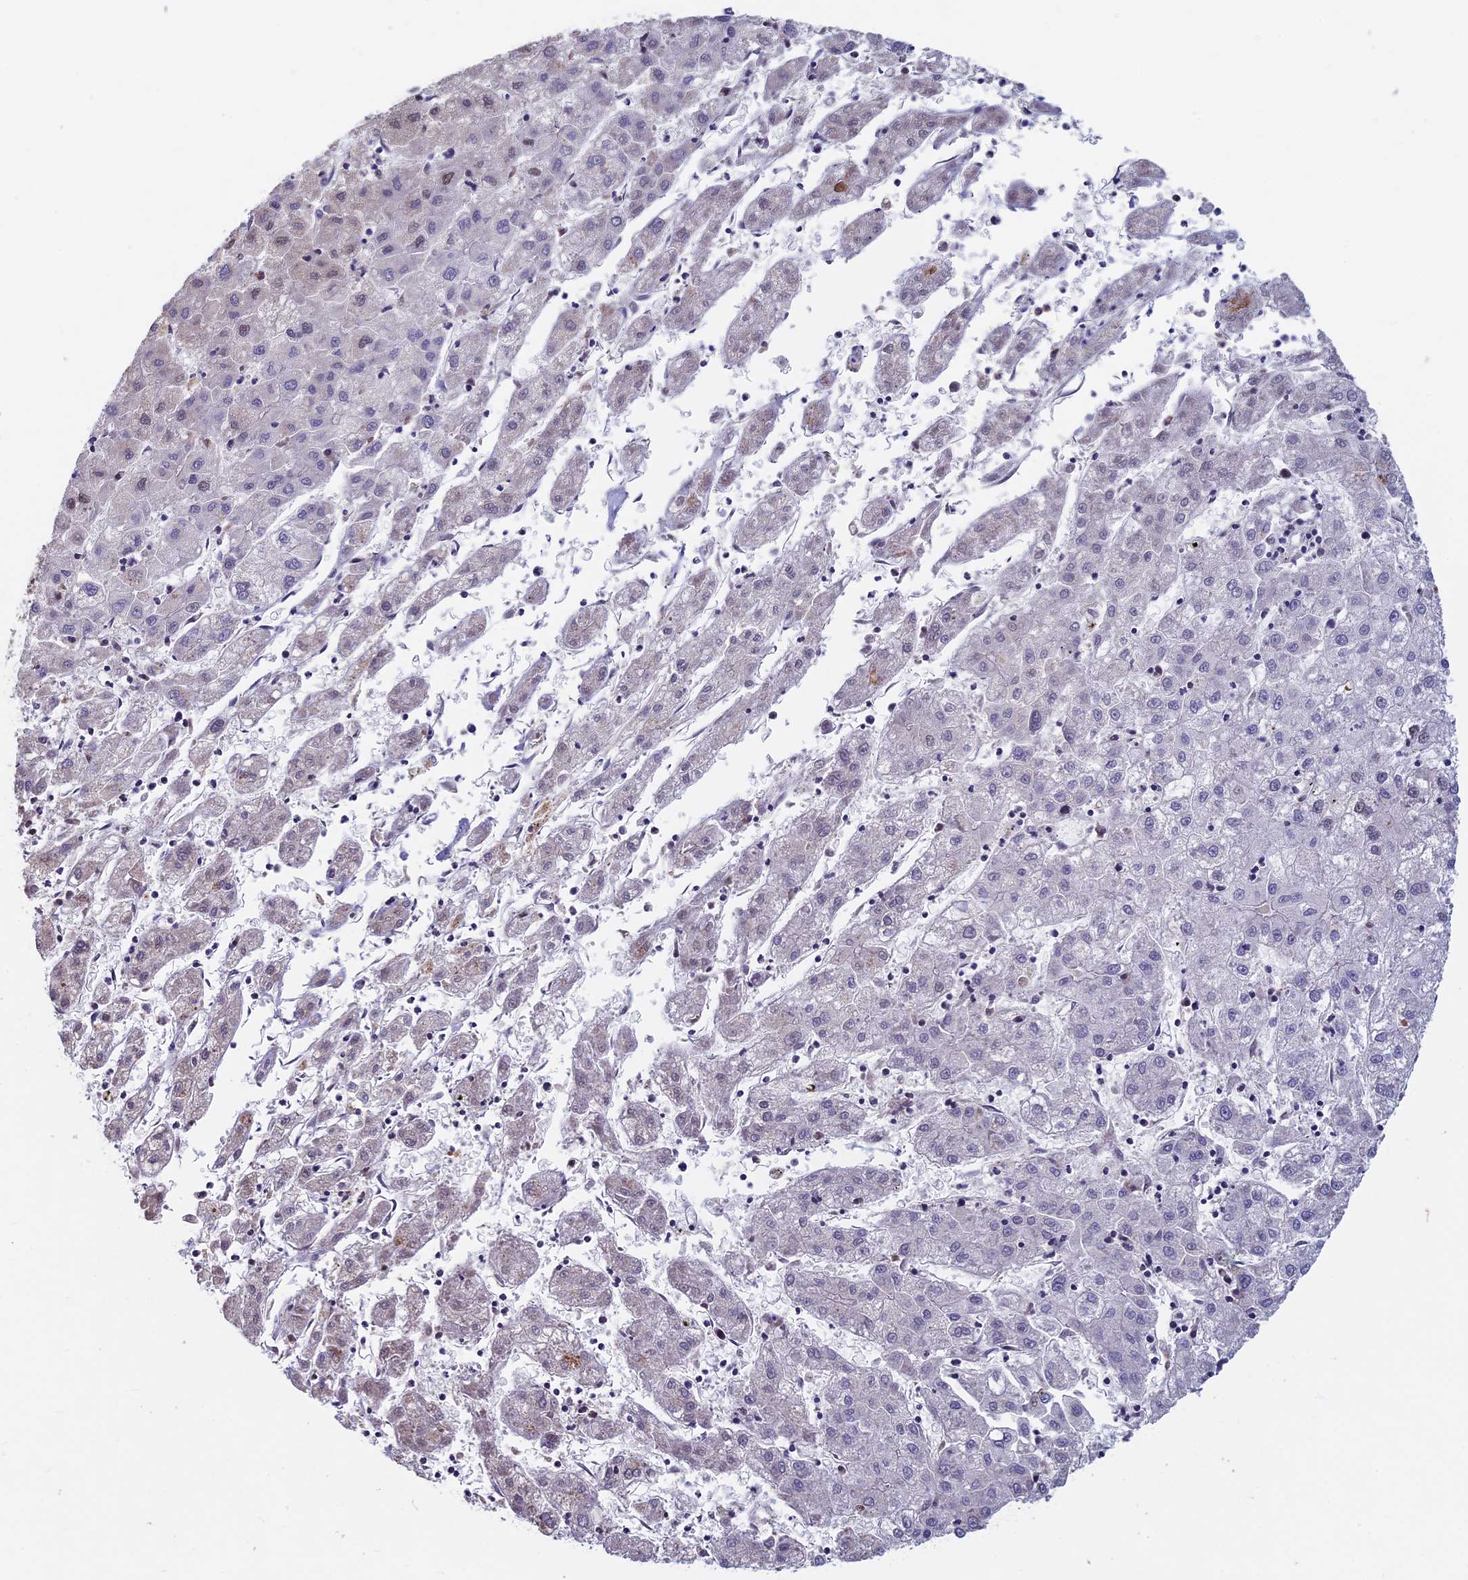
{"staining": {"intensity": "negative", "quantity": "none", "location": "none"}, "tissue": "liver cancer", "cell_type": "Tumor cells", "image_type": "cancer", "snomed": [{"axis": "morphology", "description": "Carcinoma, Hepatocellular, NOS"}, {"axis": "topography", "description": "Liver"}], "caption": "DAB immunohistochemical staining of liver hepatocellular carcinoma shows no significant staining in tumor cells. (IHC, brightfield microscopy, high magnification).", "gene": "ACSS1", "patient": {"sex": "male", "age": 72}}